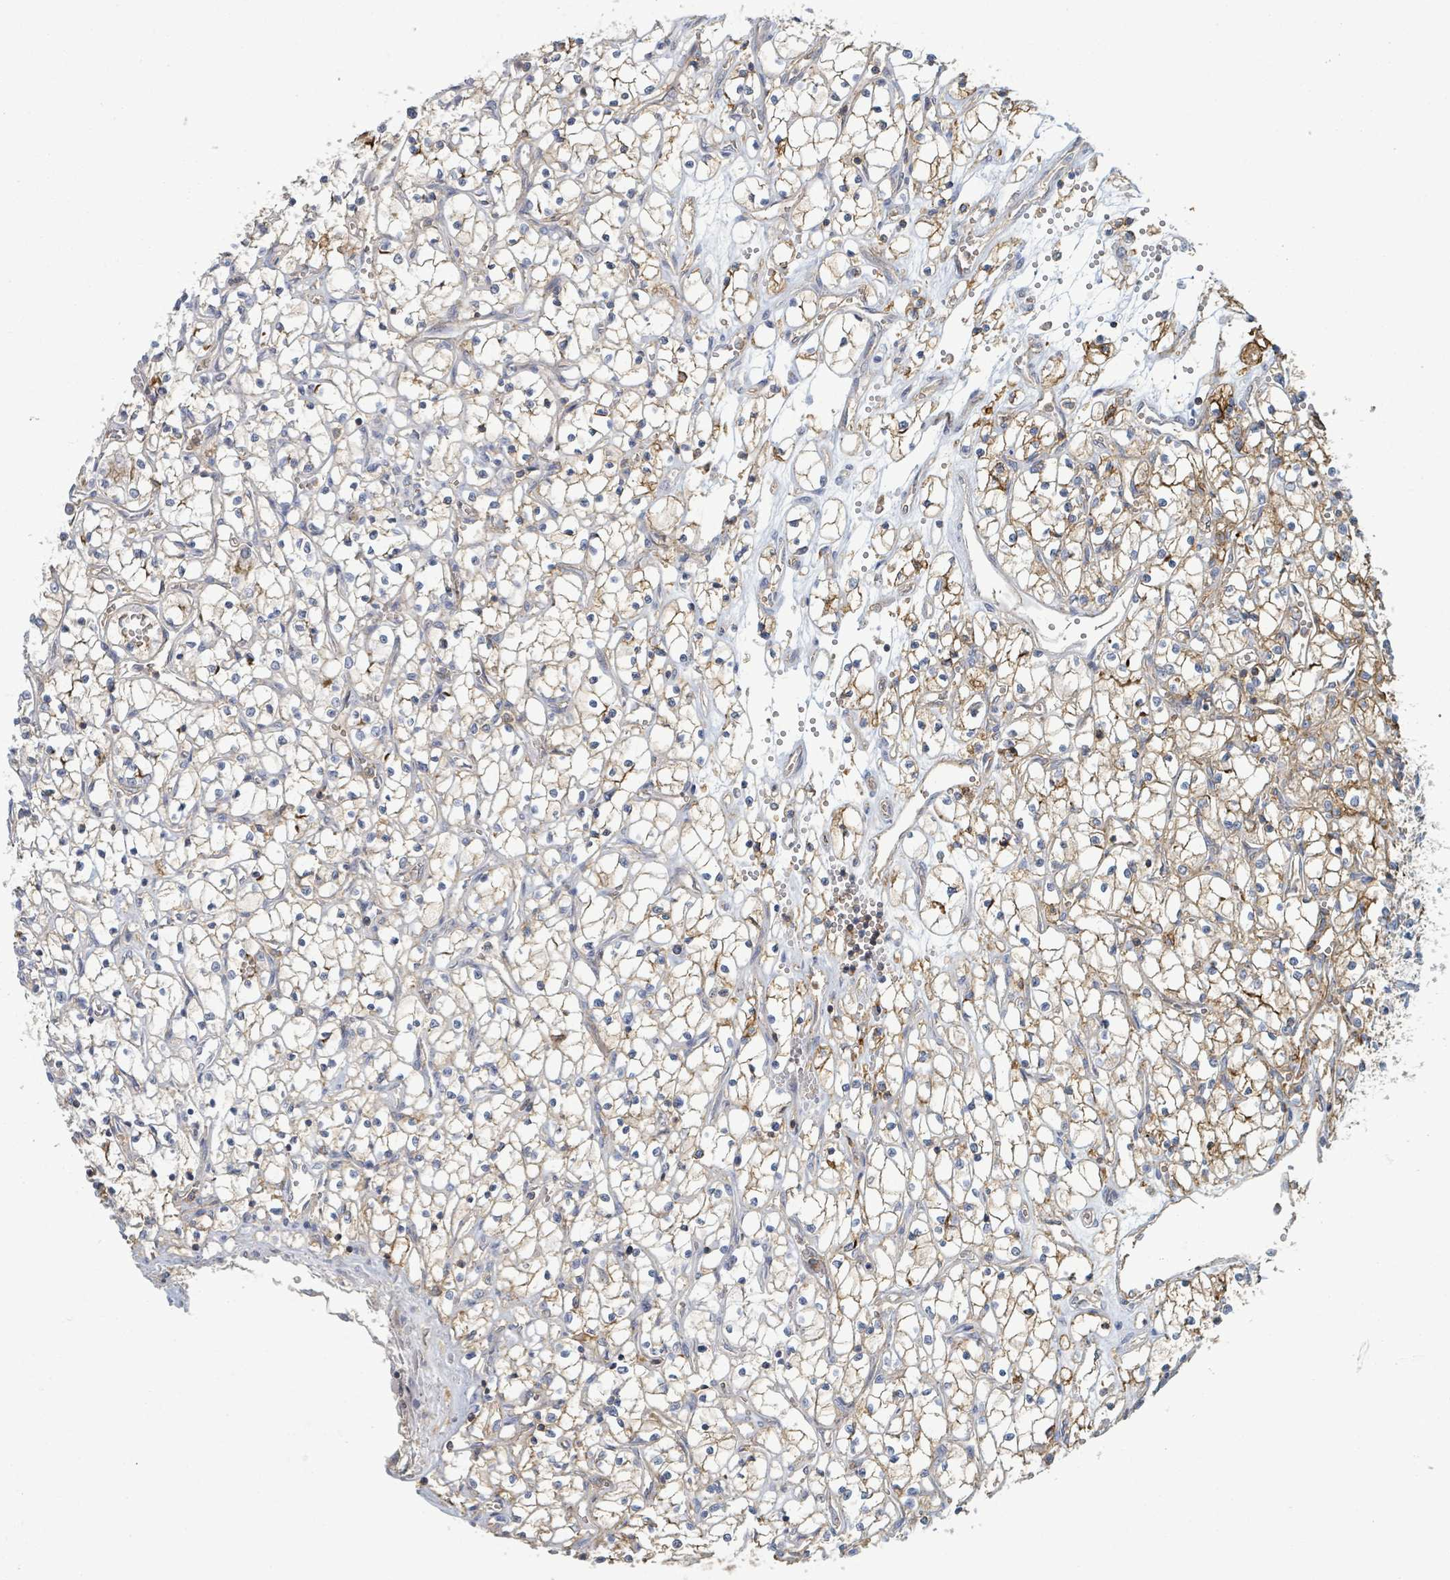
{"staining": {"intensity": "weak", "quantity": "25%-75%", "location": "cytoplasmic/membranous"}, "tissue": "renal cancer", "cell_type": "Tumor cells", "image_type": "cancer", "snomed": [{"axis": "morphology", "description": "Adenocarcinoma, NOS"}, {"axis": "topography", "description": "Kidney"}], "caption": "Weak cytoplasmic/membranous expression for a protein is seen in about 25%-75% of tumor cells of adenocarcinoma (renal) using IHC.", "gene": "TNFRSF14", "patient": {"sex": "female", "age": 69}}